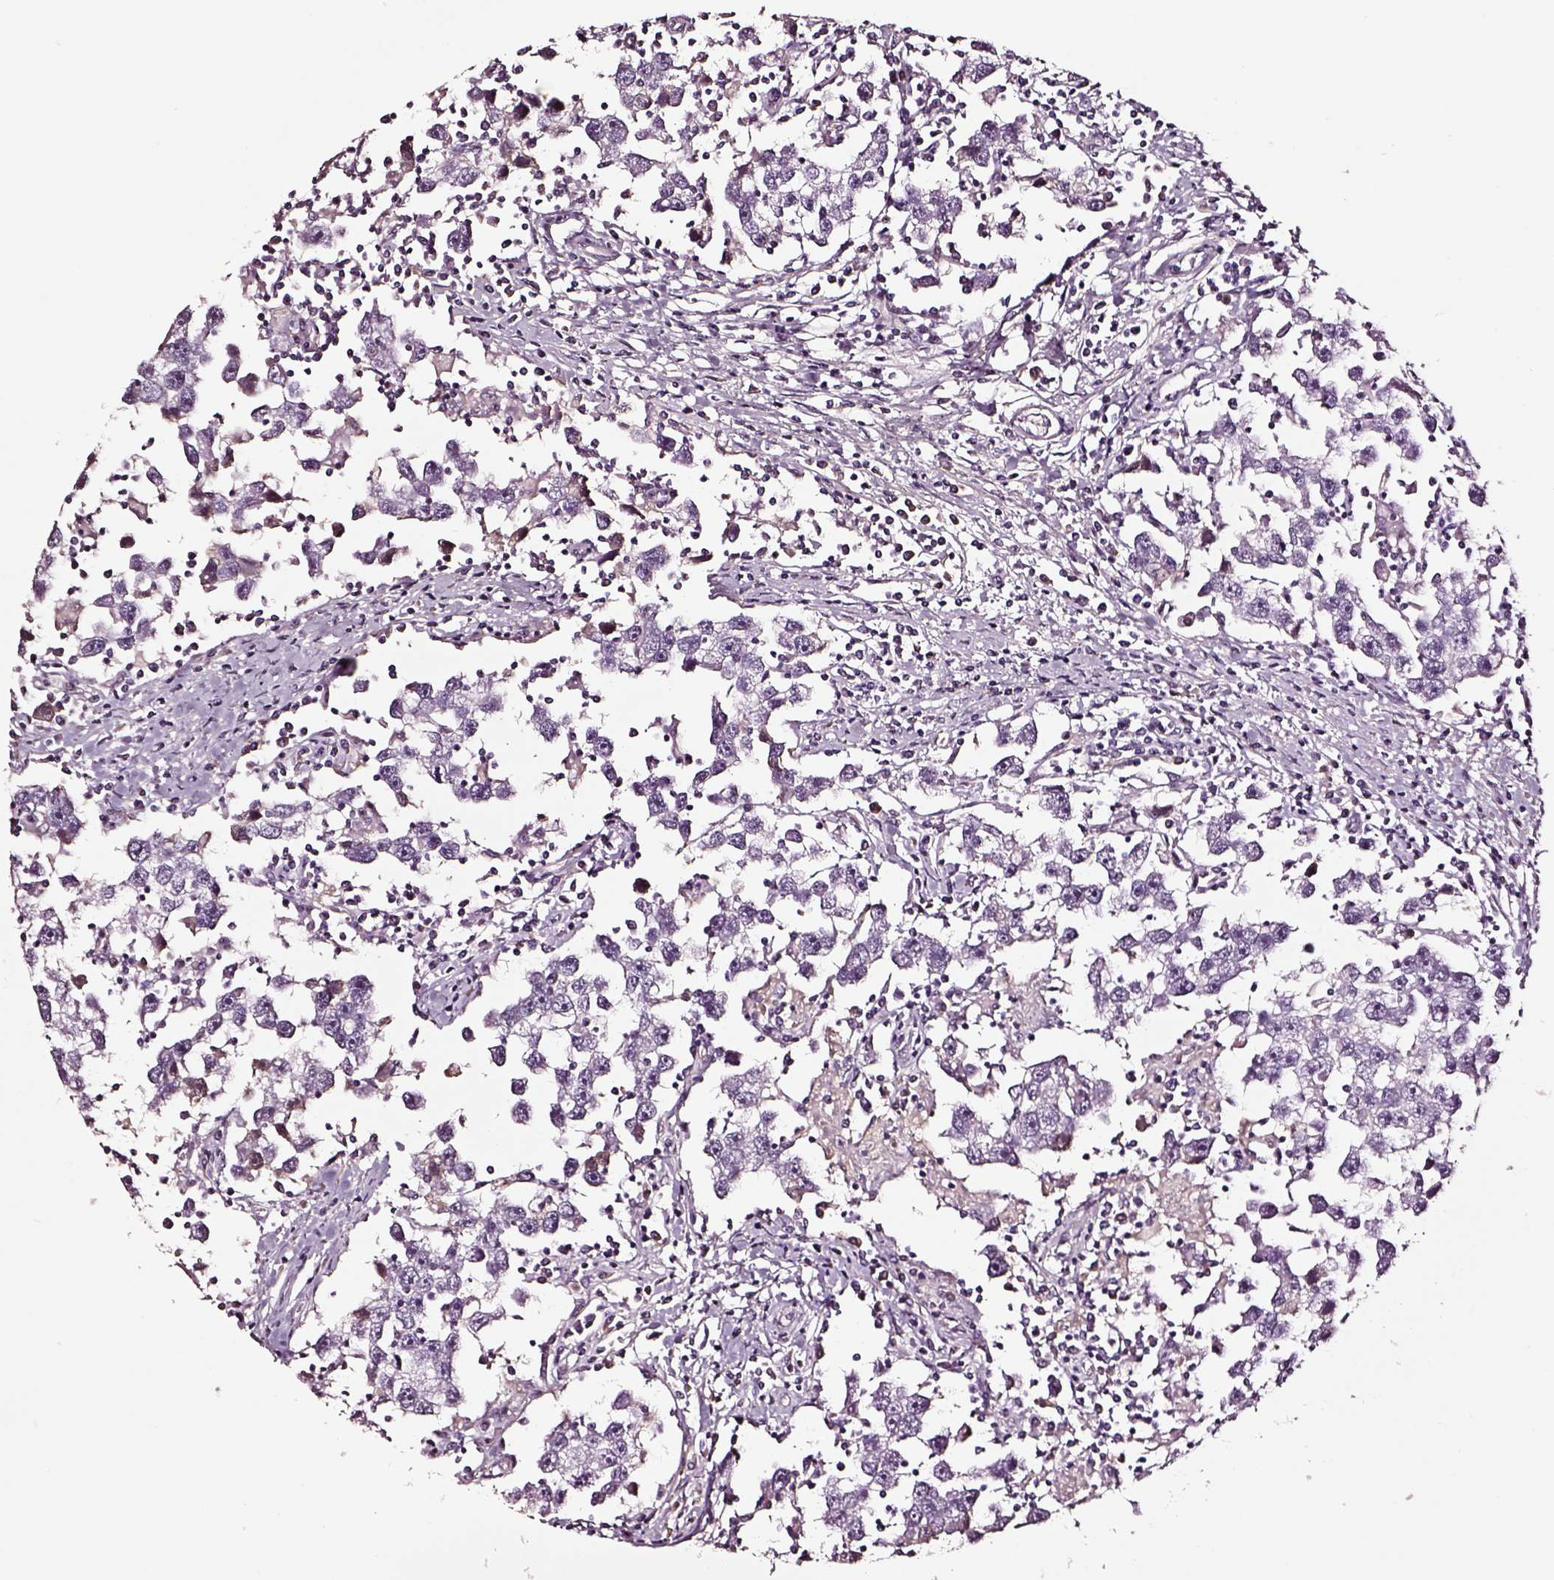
{"staining": {"intensity": "negative", "quantity": "none", "location": "none"}, "tissue": "testis cancer", "cell_type": "Tumor cells", "image_type": "cancer", "snomed": [{"axis": "morphology", "description": "Seminoma, NOS"}, {"axis": "topography", "description": "Testis"}], "caption": "Testis cancer (seminoma) stained for a protein using immunohistochemistry displays no staining tumor cells.", "gene": "SMIM17", "patient": {"sex": "male", "age": 30}}